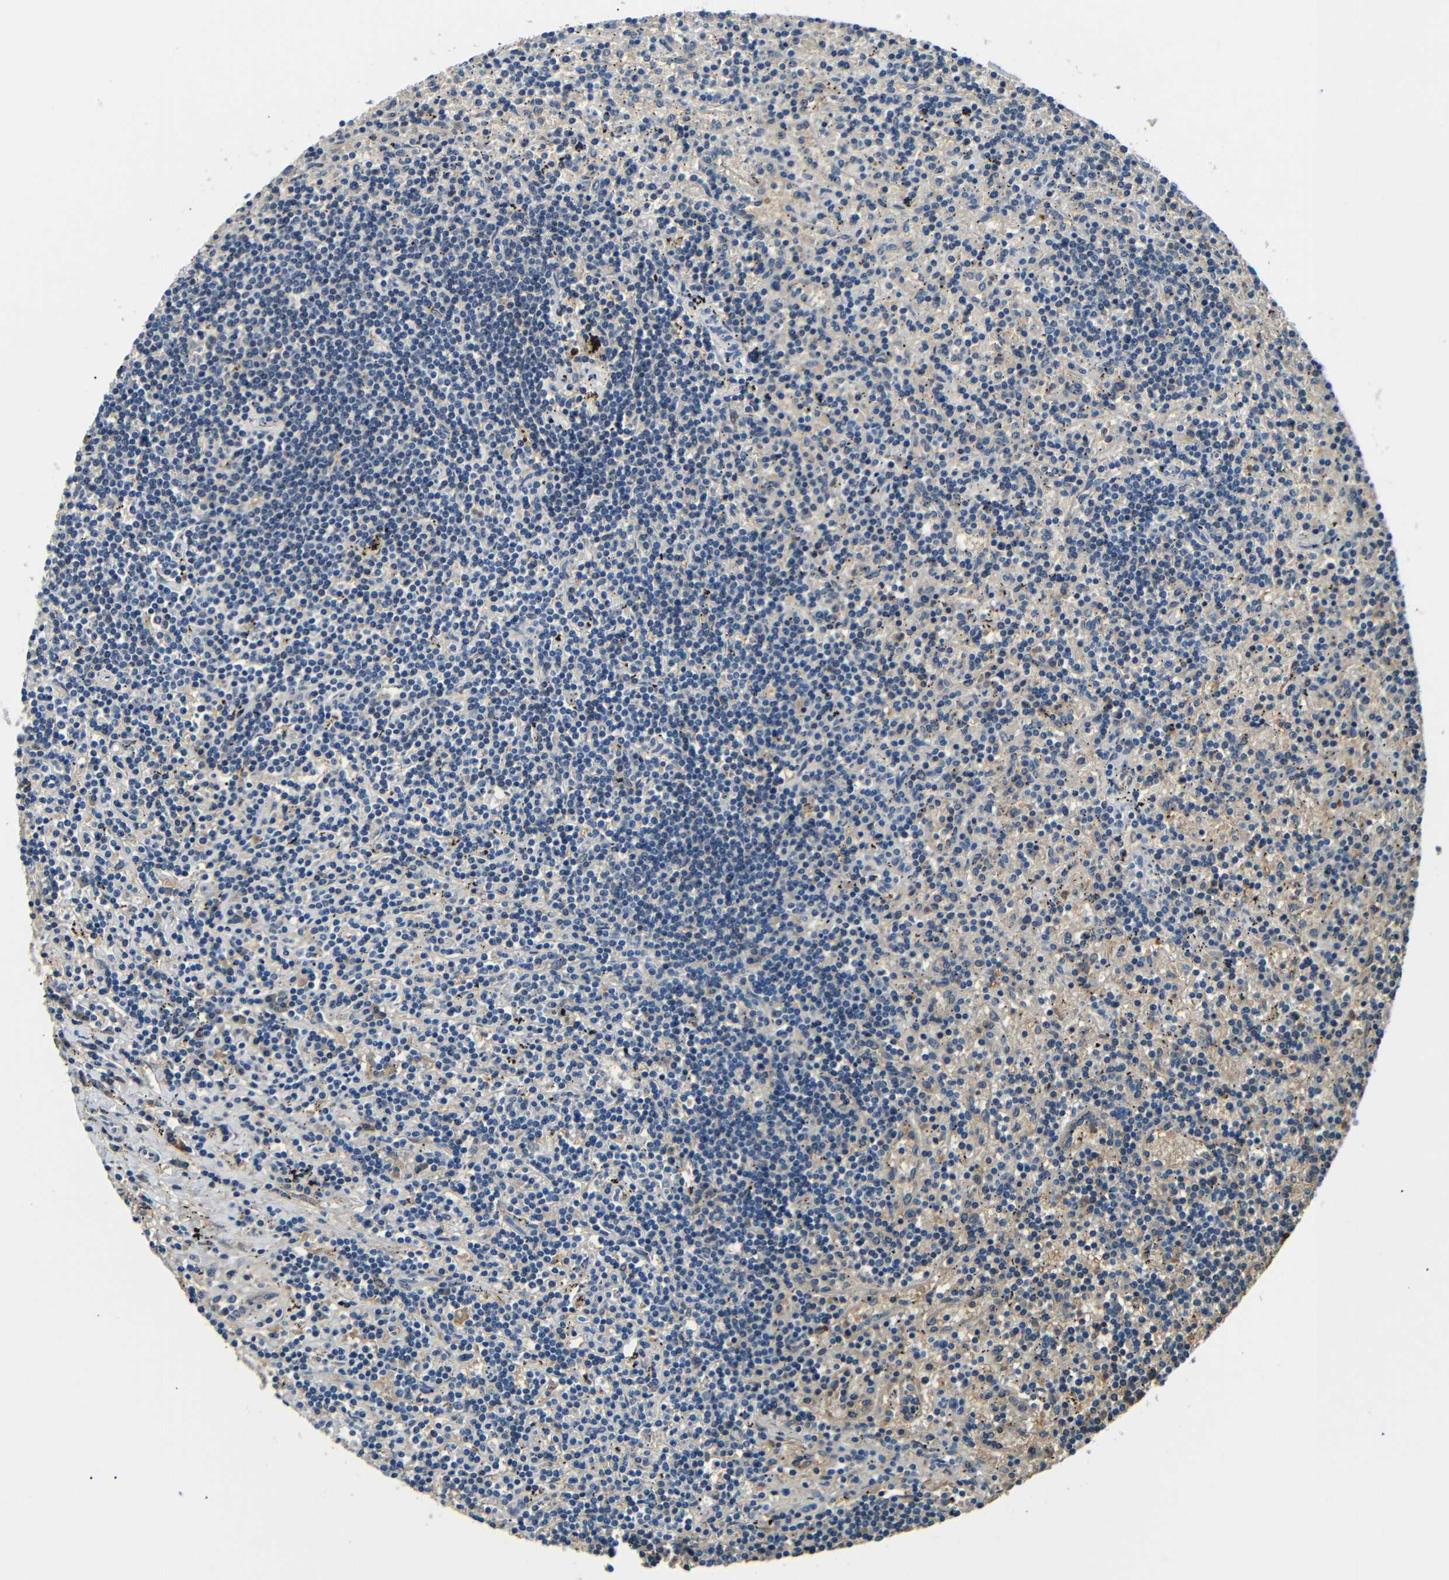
{"staining": {"intensity": "negative", "quantity": "none", "location": "none"}, "tissue": "lymphoma", "cell_type": "Tumor cells", "image_type": "cancer", "snomed": [{"axis": "morphology", "description": "Malignant lymphoma, non-Hodgkin's type, Low grade"}, {"axis": "topography", "description": "Spleen"}], "caption": "Tumor cells show no significant positivity in malignant lymphoma, non-Hodgkin's type (low-grade).", "gene": "LHCGR", "patient": {"sex": "male", "age": 76}}